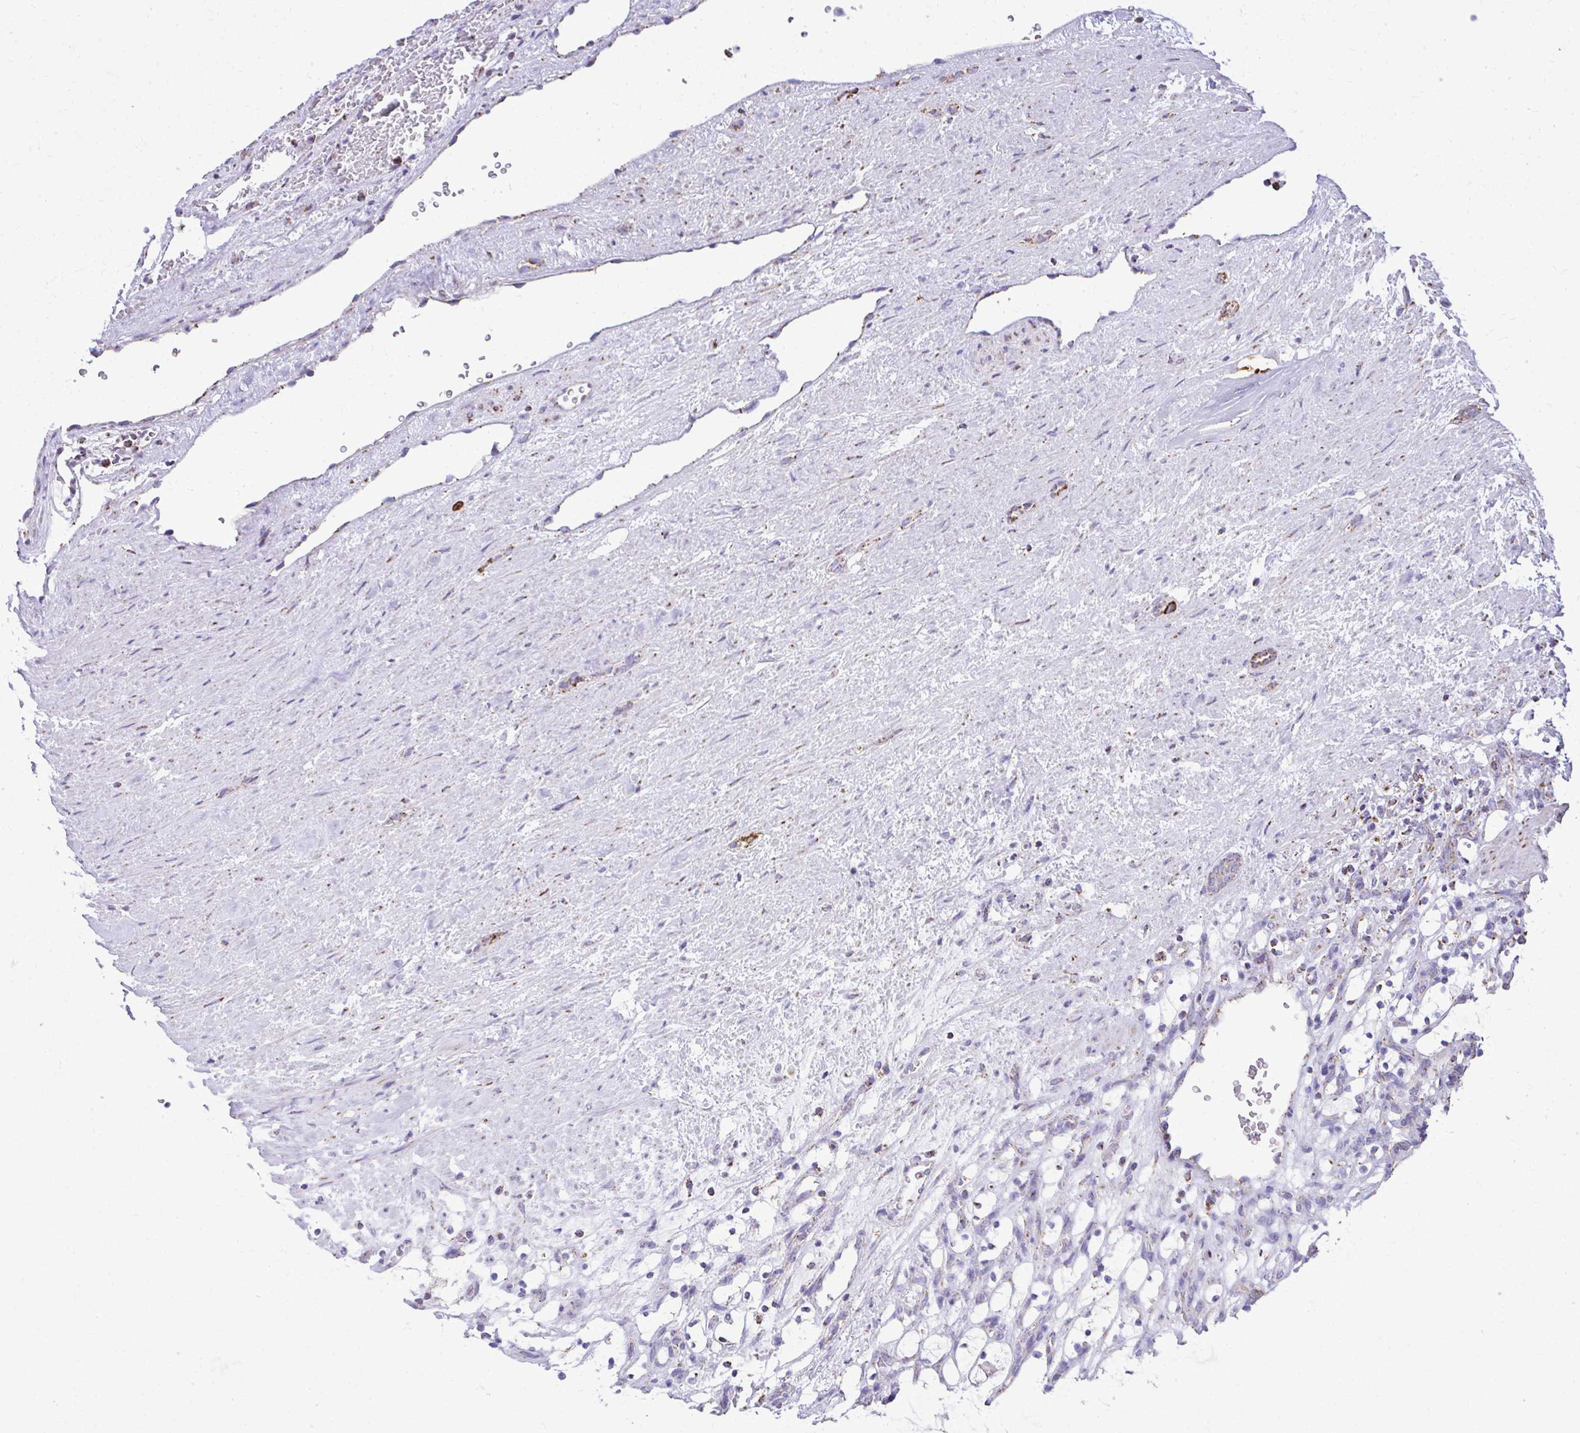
{"staining": {"intensity": "weak", "quantity": "<25%", "location": "cytoplasmic/membranous"}, "tissue": "renal cancer", "cell_type": "Tumor cells", "image_type": "cancer", "snomed": [{"axis": "morphology", "description": "Adenocarcinoma, NOS"}, {"axis": "topography", "description": "Kidney"}], "caption": "Adenocarcinoma (renal) was stained to show a protein in brown. There is no significant staining in tumor cells. The staining is performed using DAB (3,3'-diaminobenzidine) brown chromogen with nuclei counter-stained in using hematoxylin.", "gene": "MPZL2", "patient": {"sex": "female", "age": 69}}